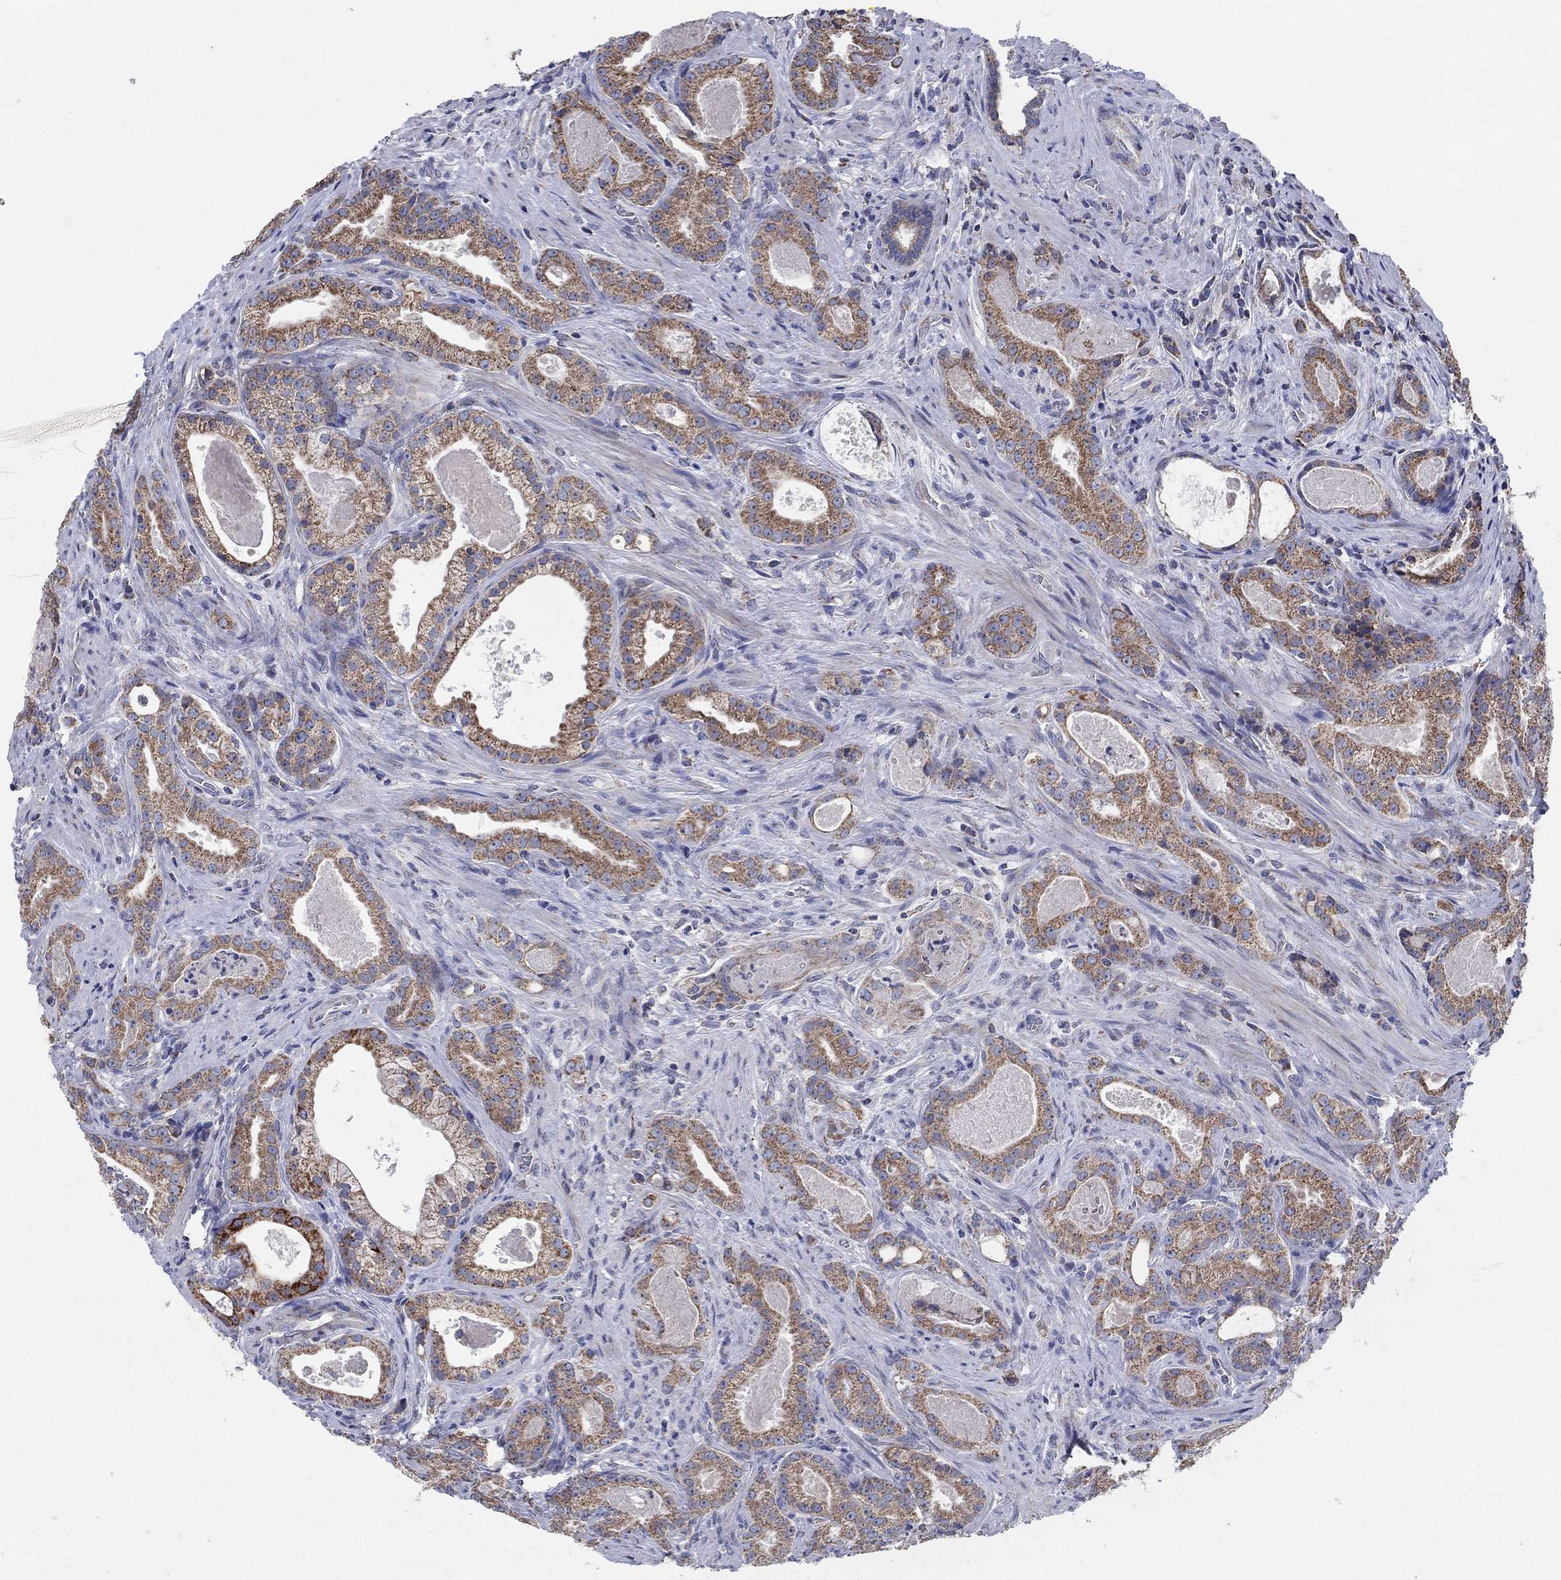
{"staining": {"intensity": "moderate", "quantity": "25%-75%", "location": "cytoplasmic/membranous"}, "tissue": "prostate cancer", "cell_type": "Tumor cells", "image_type": "cancer", "snomed": [{"axis": "morphology", "description": "Adenocarcinoma, NOS"}, {"axis": "topography", "description": "Prostate"}], "caption": "There is medium levels of moderate cytoplasmic/membranous staining in tumor cells of prostate cancer, as demonstrated by immunohistochemical staining (brown color).", "gene": "C9orf85", "patient": {"sex": "male", "age": 61}}